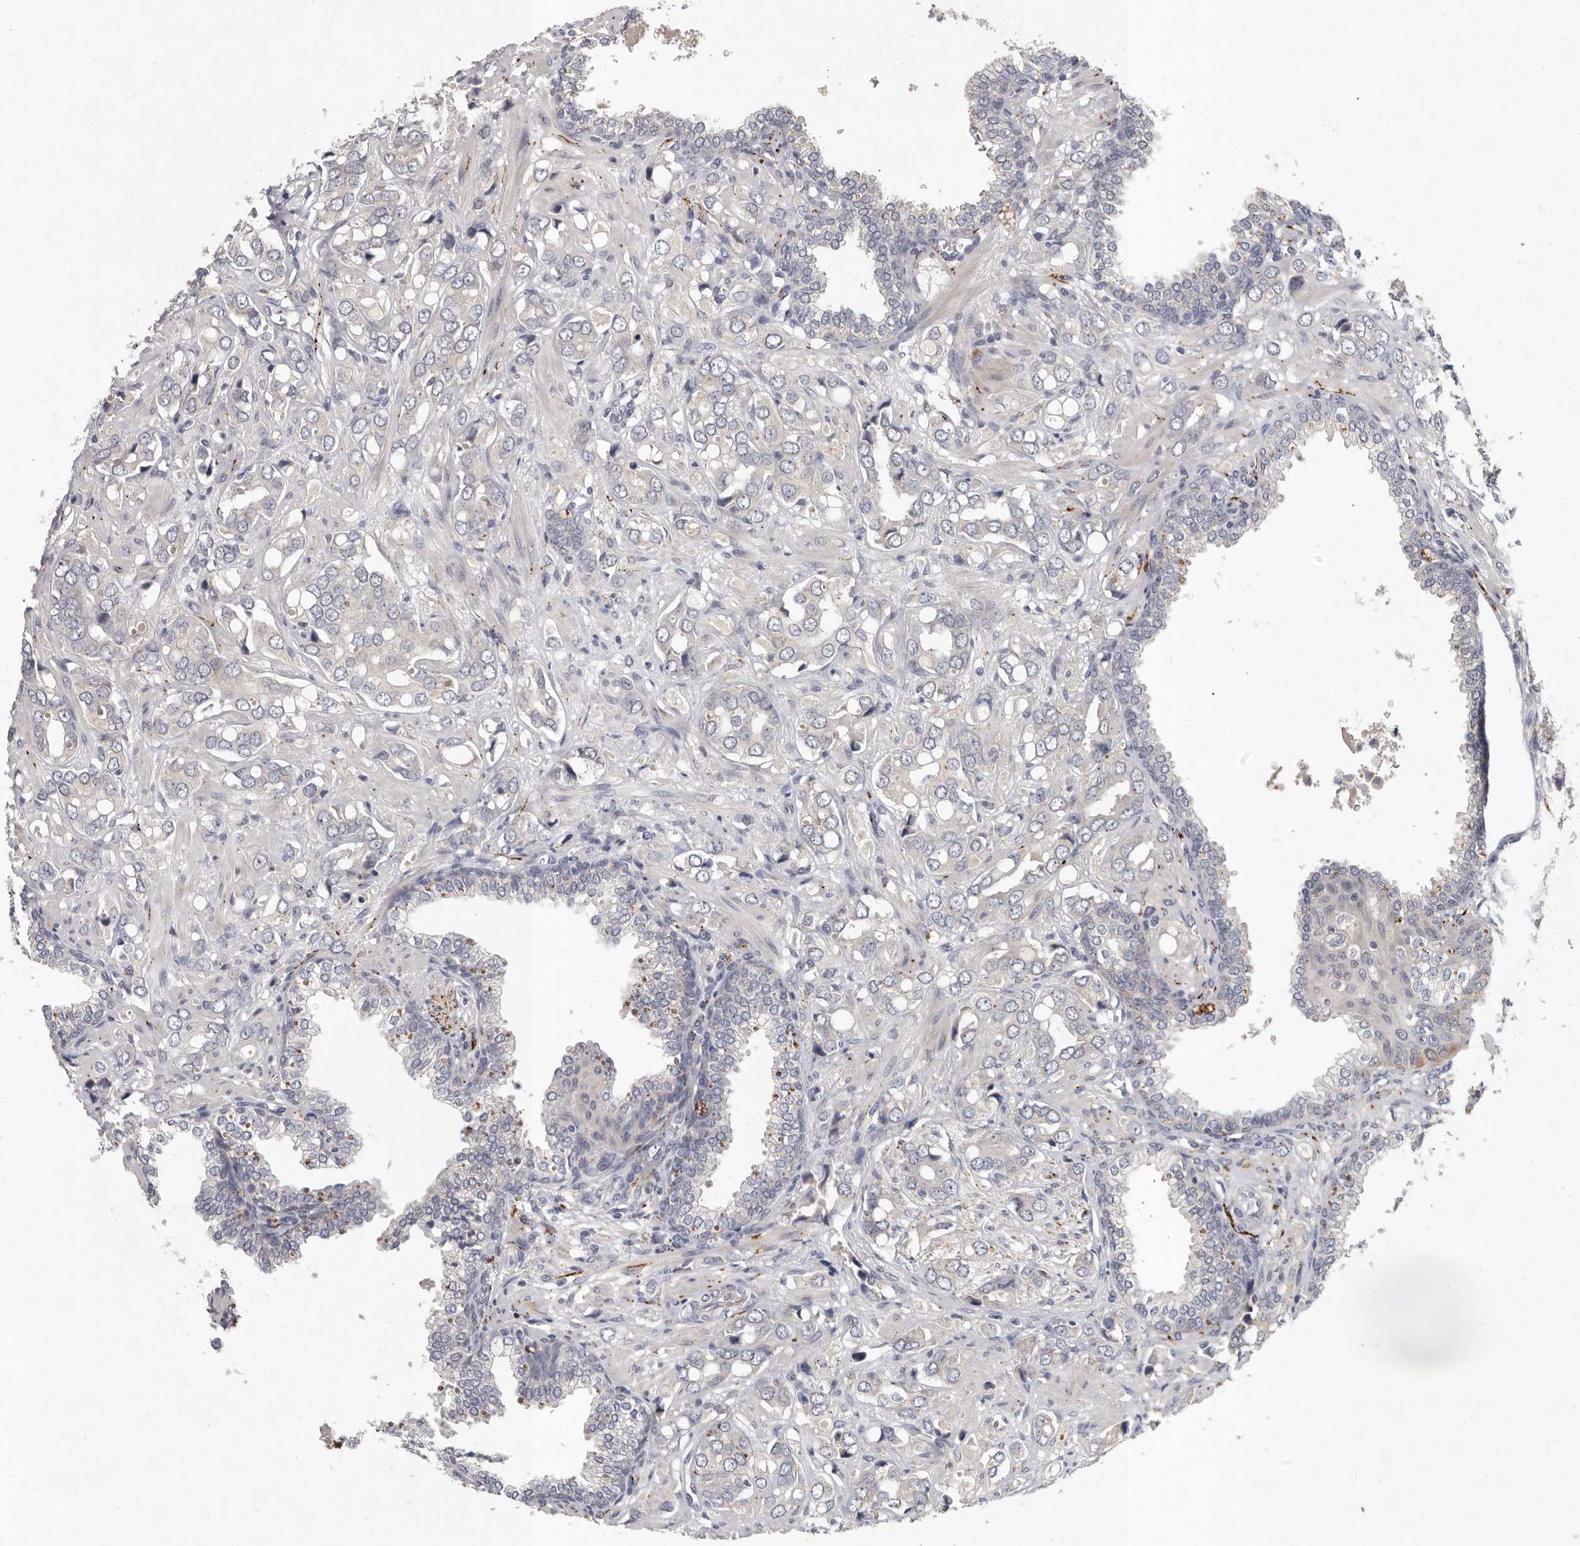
{"staining": {"intensity": "negative", "quantity": "none", "location": "none"}, "tissue": "prostate cancer", "cell_type": "Tumor cells", "image_type": "cancer", "snomed": [{"axis": "morphology", "description": "Adenocarcinoma, High grade"}, {"axis": "topography", "description": "Prostate"}], "caption": "DAB immunohistochemical staining of prostate cancer (adenocarcinoma (high-grade)) displays no significant expression in tumor cells.", "gene": "SLC22A1", "patient": {"sex": "male", "age": 52}}